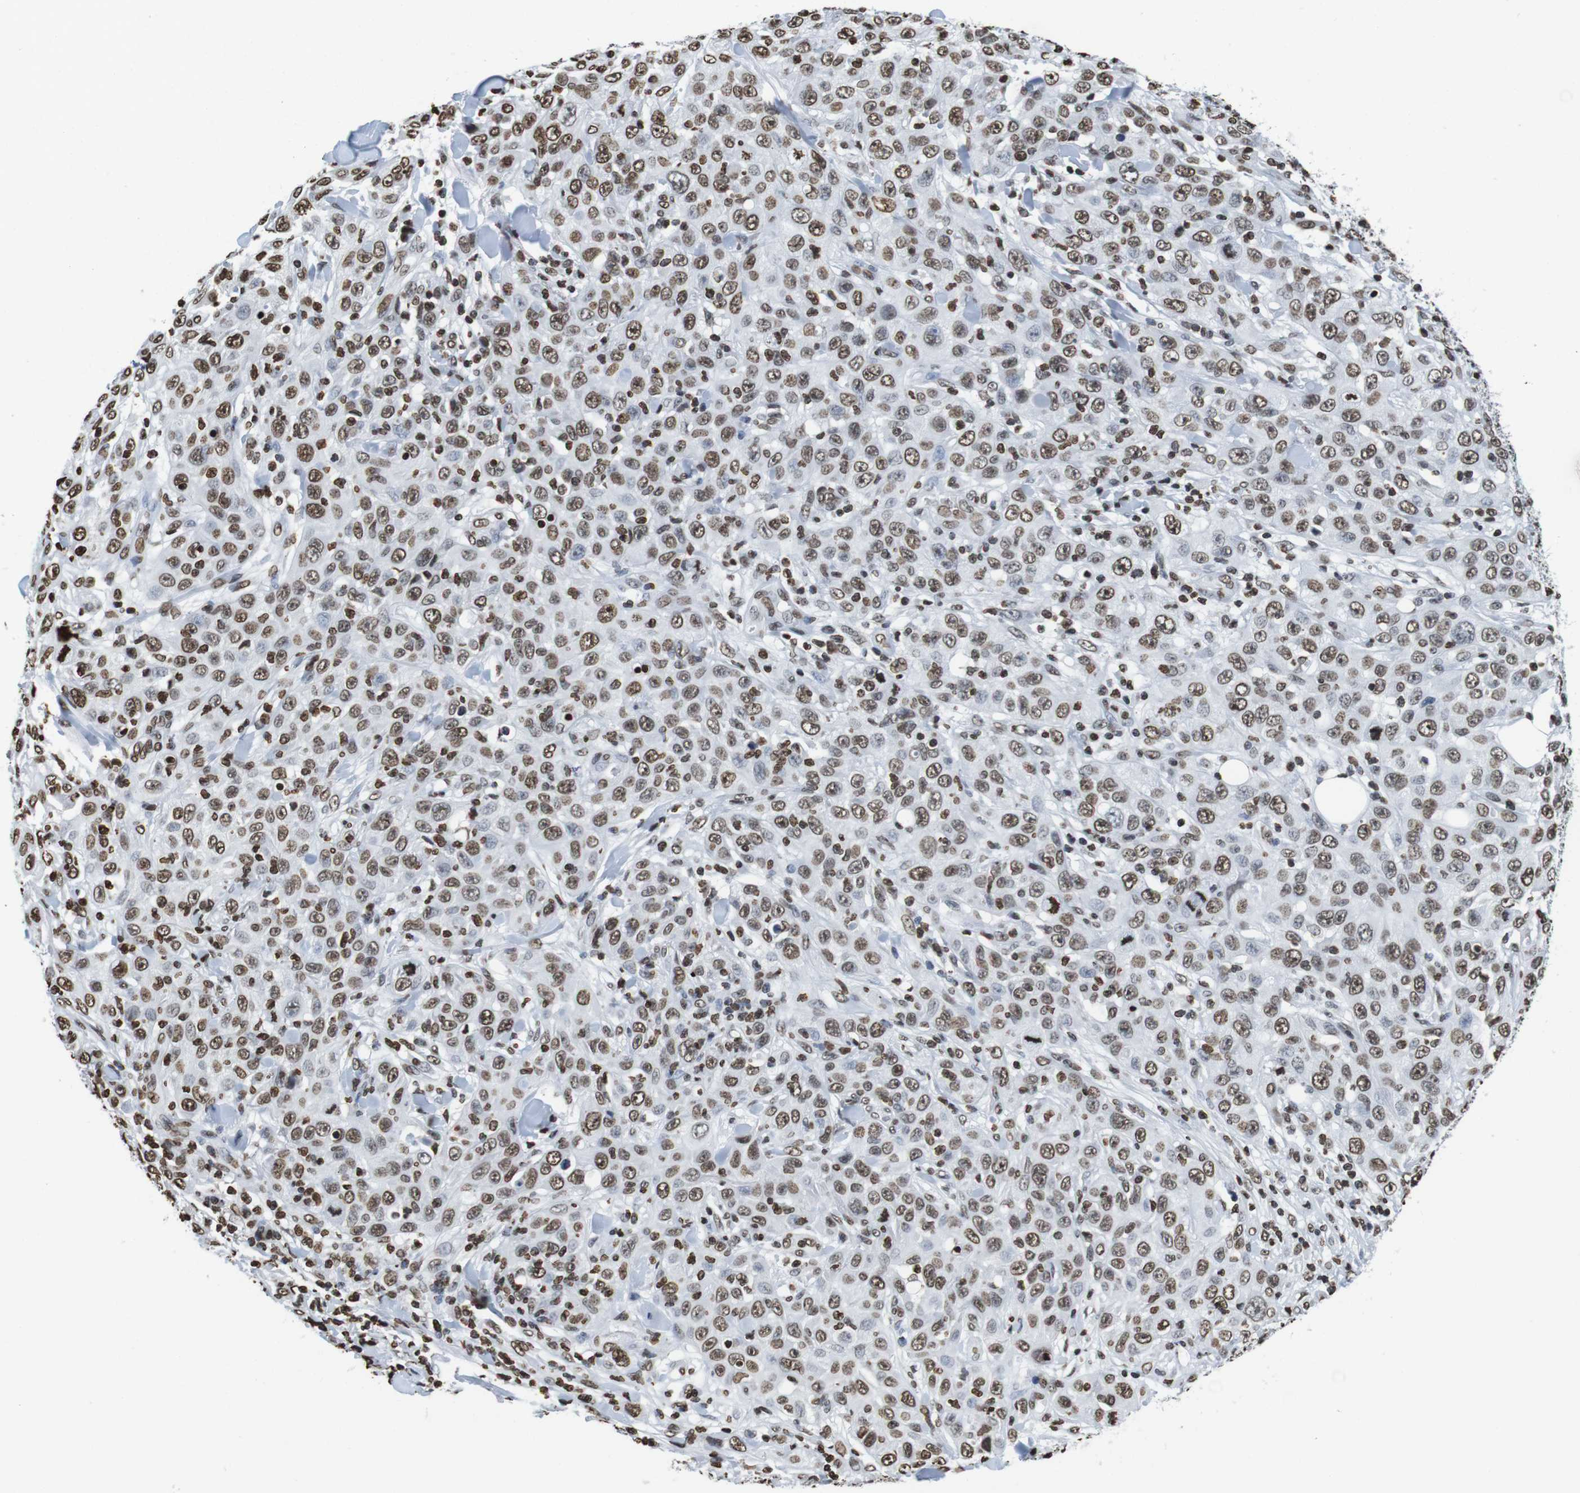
{"staining": {"intensity": "moderate", "quantity": ">75%", "location": "nuclear"}, "tissue": "skin cancer", "cell_type": "Tumor cells", "image_type": "cancer", "snomed": [{"axis": "morphology", "description": "Squamous cell carcinoma, NOS"}, {"axis": "topography", "description": "Skin"}], "caption": "A micrograph showing moderate nuclear expression in approximately >75% of tumor cells in skin squamous cell carcinoma, as visualized by brown immunohistochemical staining.", "gene": "BSX", "patient": {"sex": "female", "age": 88}}